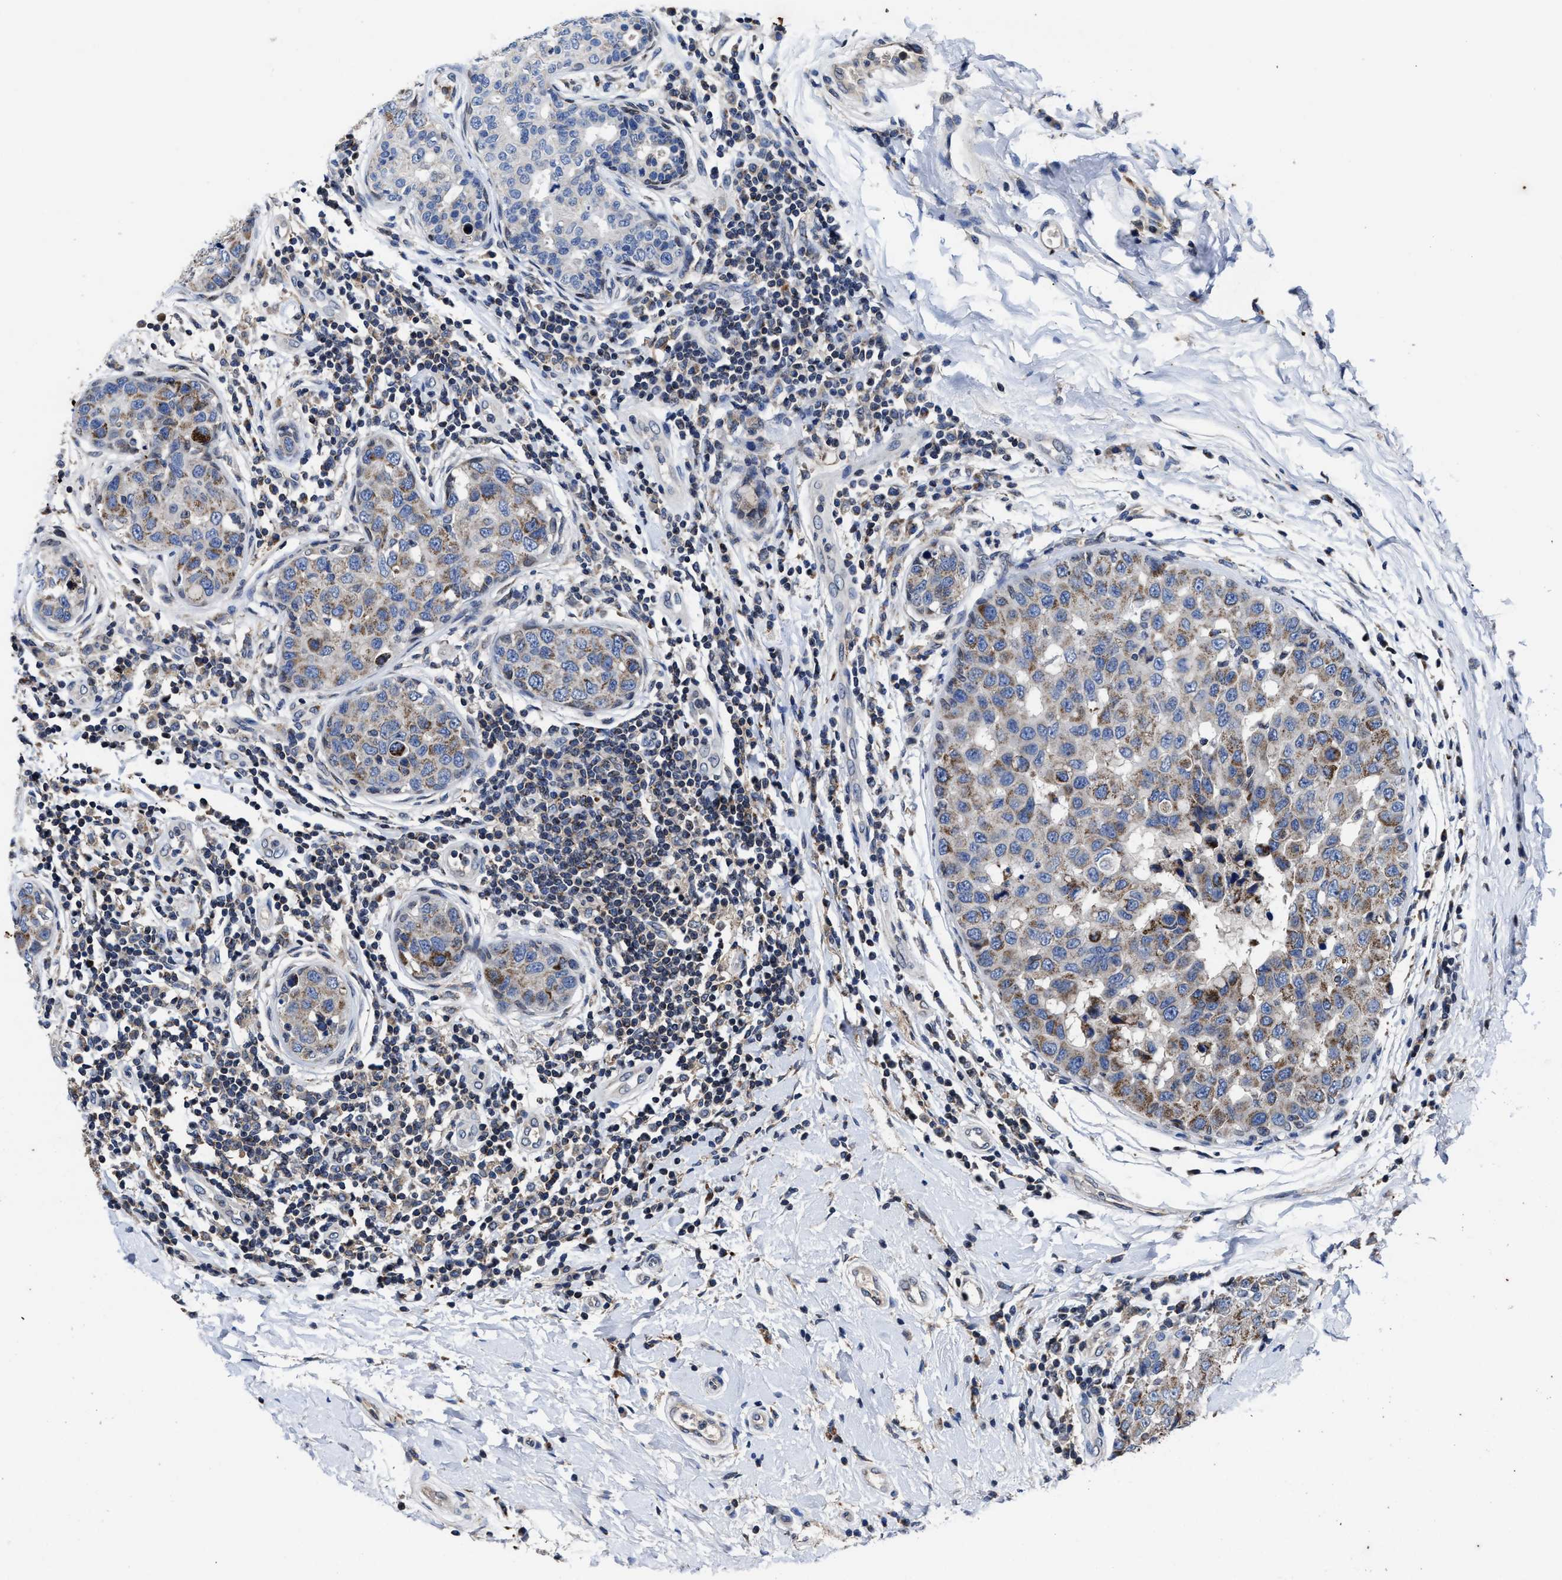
{"staining": {"intensity": "moderate", "quantity": "25%-75%", "location": "cytoplasmic/membranous"}, "tissue": "breast cancer", "cell_type": "Tumor cells", "image_type": "cancer", "snomed": [{"axis": "morphology", "description": "Duct carcinoma"}, {"axis": "topography", "description": "Breast"}], "caption": "This is an image of immunohistochemistry staining of breast intraductal carcinoma, which shows moderate positivity in the cytoplasmic/membranous of tumor cells.", "gene": "CACNA1D", "patient": {"sex": "female", "age": 27}}